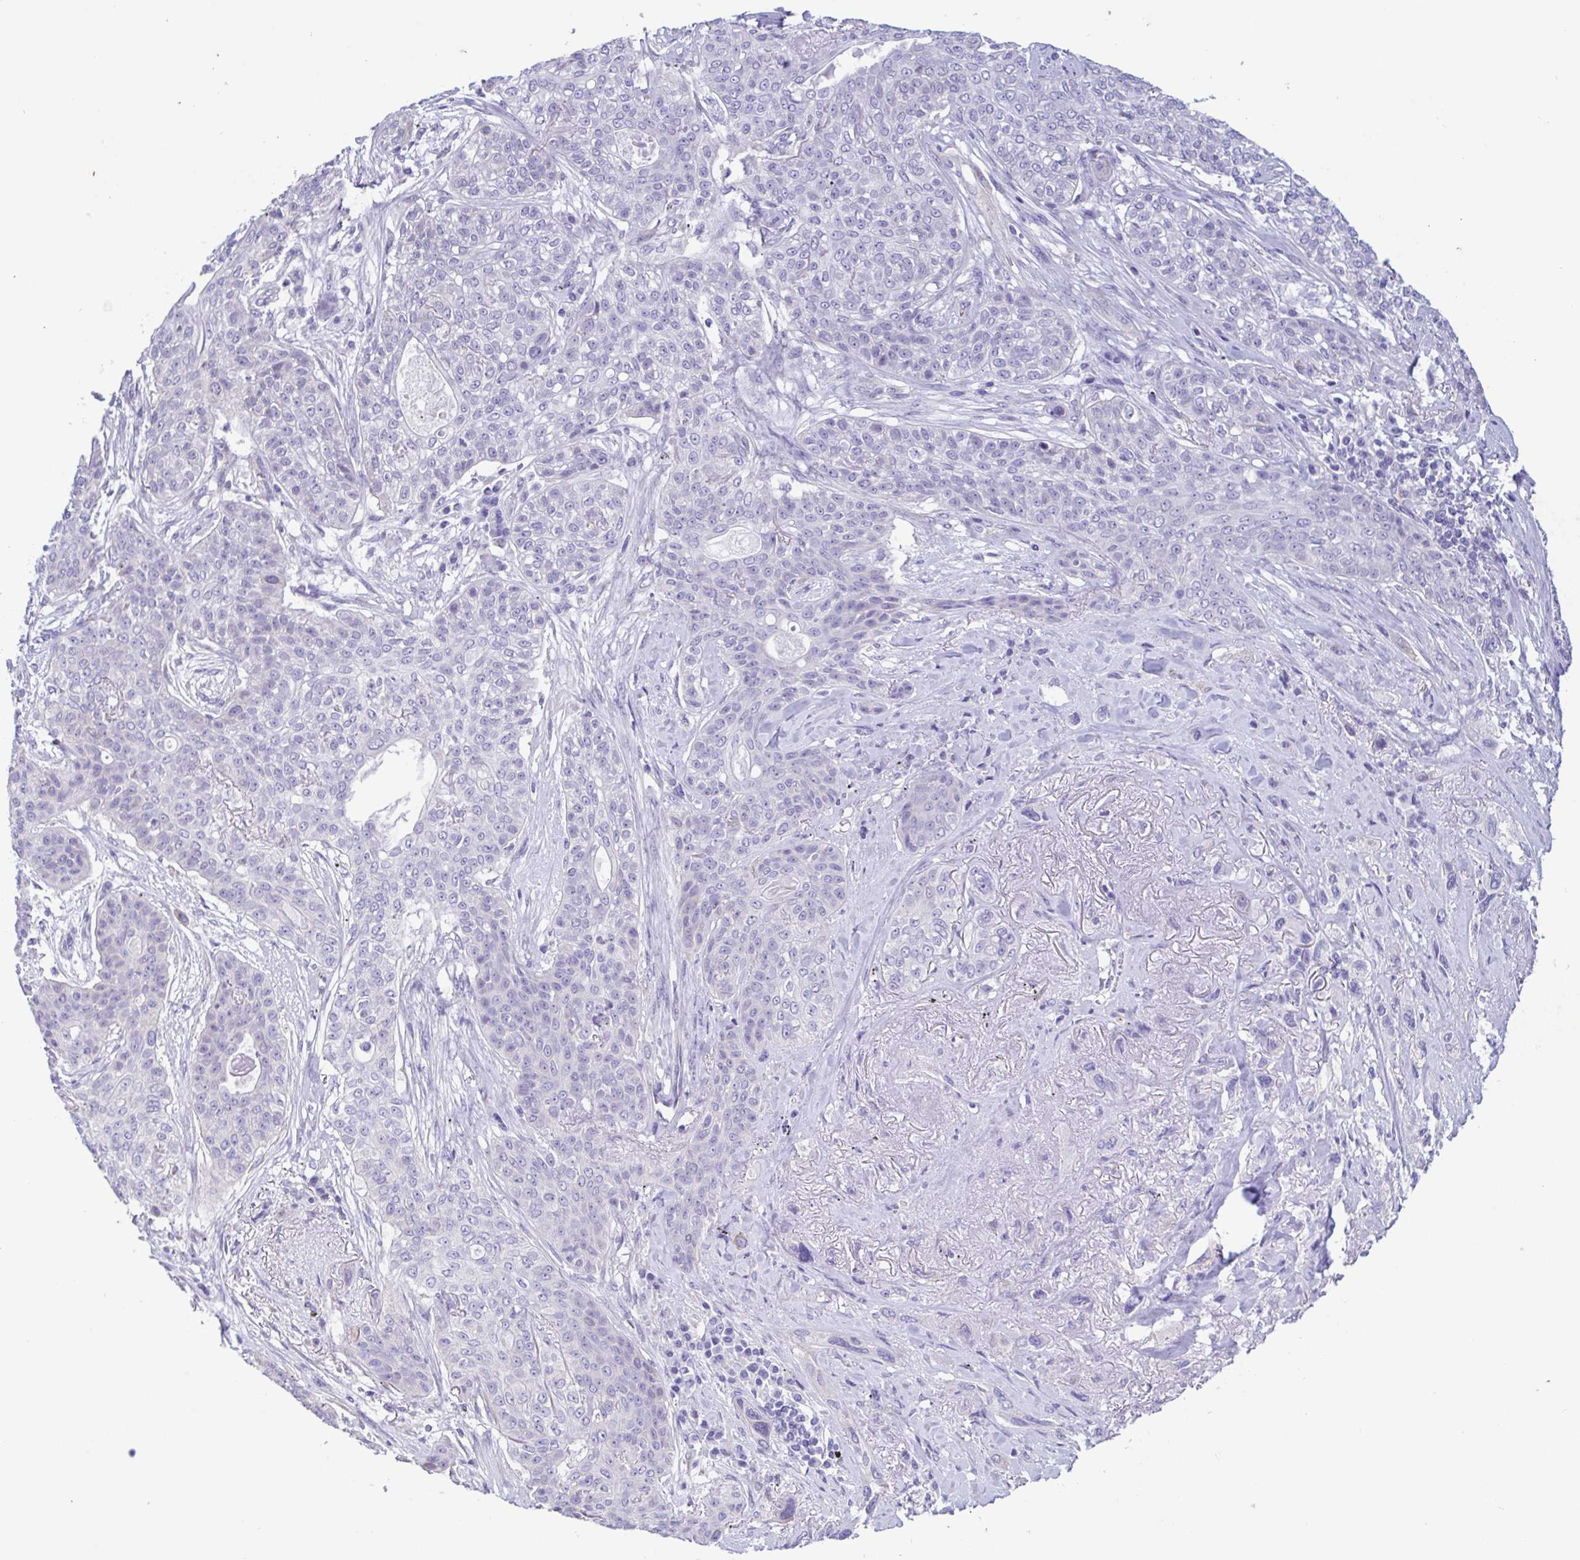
{"staining": {"intensity": "negative", "quantity": "none", "location": "none"}, "tissue": "lung cancer", "cell_type": "Tumor cells", "image_type": "cancer", "snomed": [{"axis": "morphology", "description": "Squamous cell carcinoma, NOS"}, {"axis": "topography", "description": "Lung"}], "caption": "This is an immunohistochemistry micrograph of lung squamous cell carcinoma. There is no staining in tumor cells.", "gene": "TNNI3", "patient": {"sex": "female", "age": 70}}